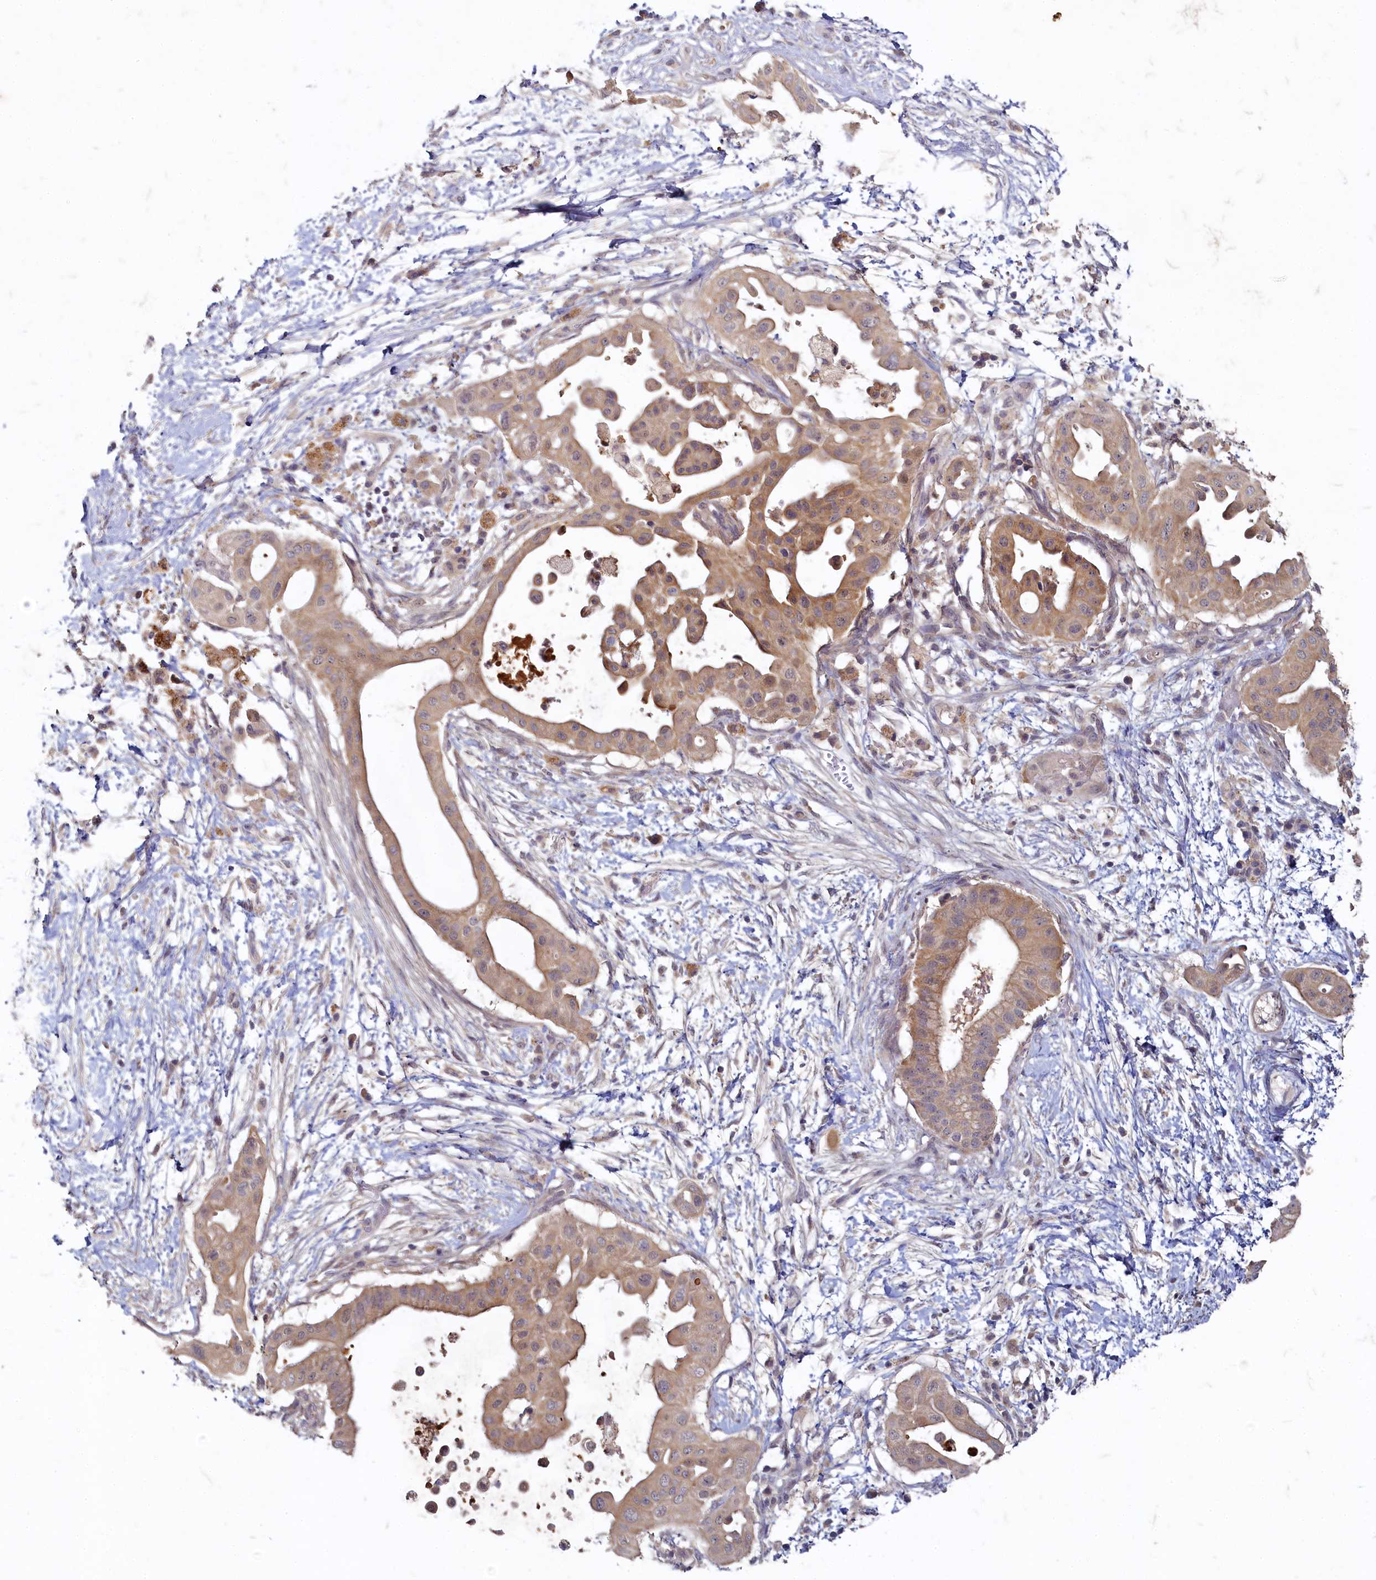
{"staining": {"intensity": "moderate", "quantity": ">75%", "location": "cytoplasmic/membranous"}, "tissue": "pancreatic cancer", "cell_type": "Tumor cells", "image_type": "cancer", "snomed": [{"axis": "morphology", "description": "Adenocarcinoma, NOS"}, {"axis": "topography", "description": "Pancreas"}], "caption": "Pancreatic cancer (adenocarcinoma) stained for a protein (brown) demonstrates moderate cytoplasmic/membranous positive staining in about >75% of tumor cells.", "gene": "HERC3", "patient": {"sex": "male", "age": 68}}